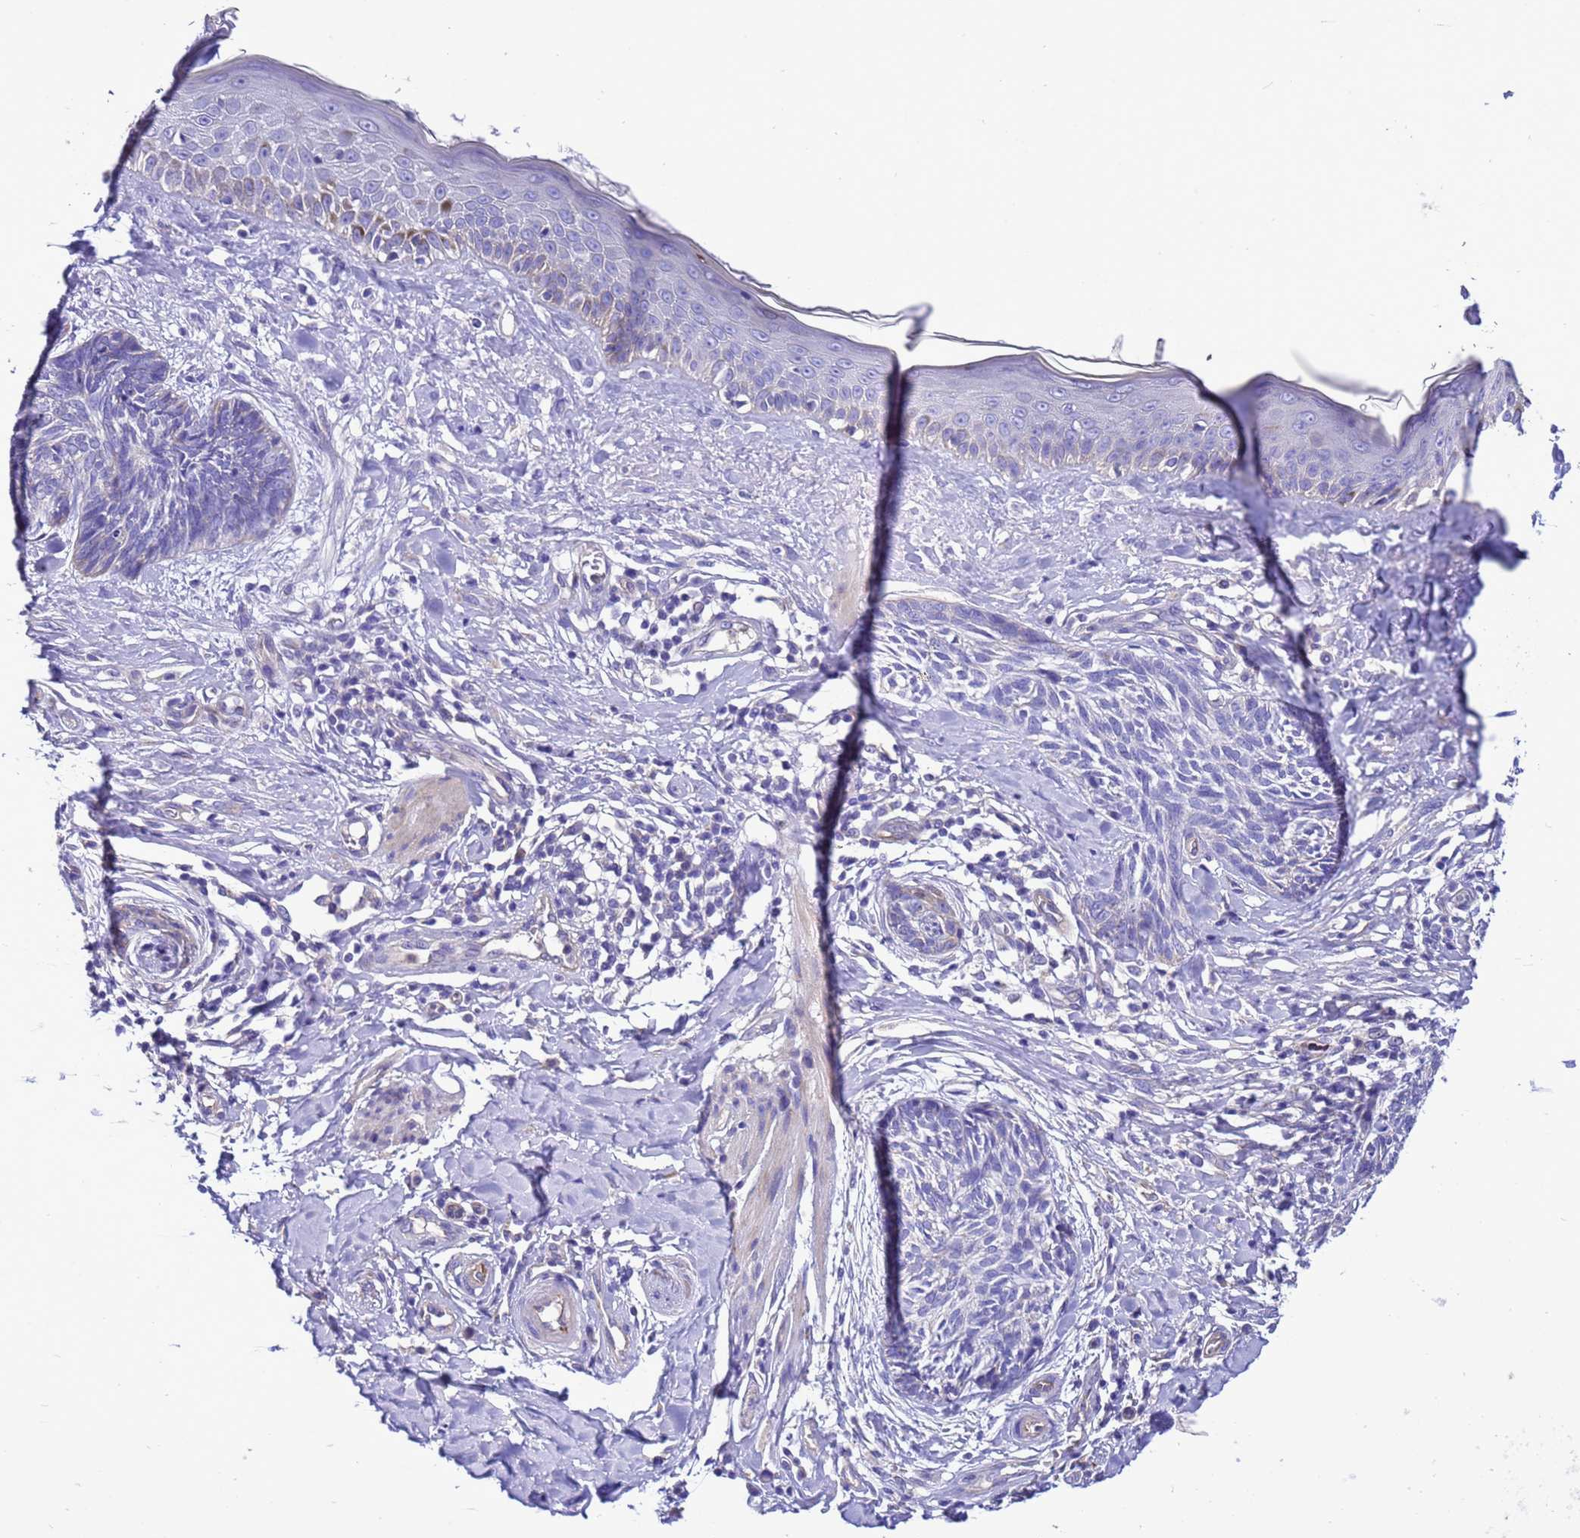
{"staining": {"intensity": "negative", "quantity": "none", "location": "none"}, "tissue": "skin cancer", "cell_type": "Tumor cells", "image_type": "cancer", "snomed": [{"axis": "morphology", "description": "Squamous cell carcinoma, NOS"}, {"axis": "topography", "description": "Skin"}], "caption": "Tumor cells show no significant protein expression in skin squamous cell carcinoma. (Immunohistochemistry, brightfield microscopy, high magnification).", "gene": "KICS2", "patient": {"sex": "male", "age": 82}}